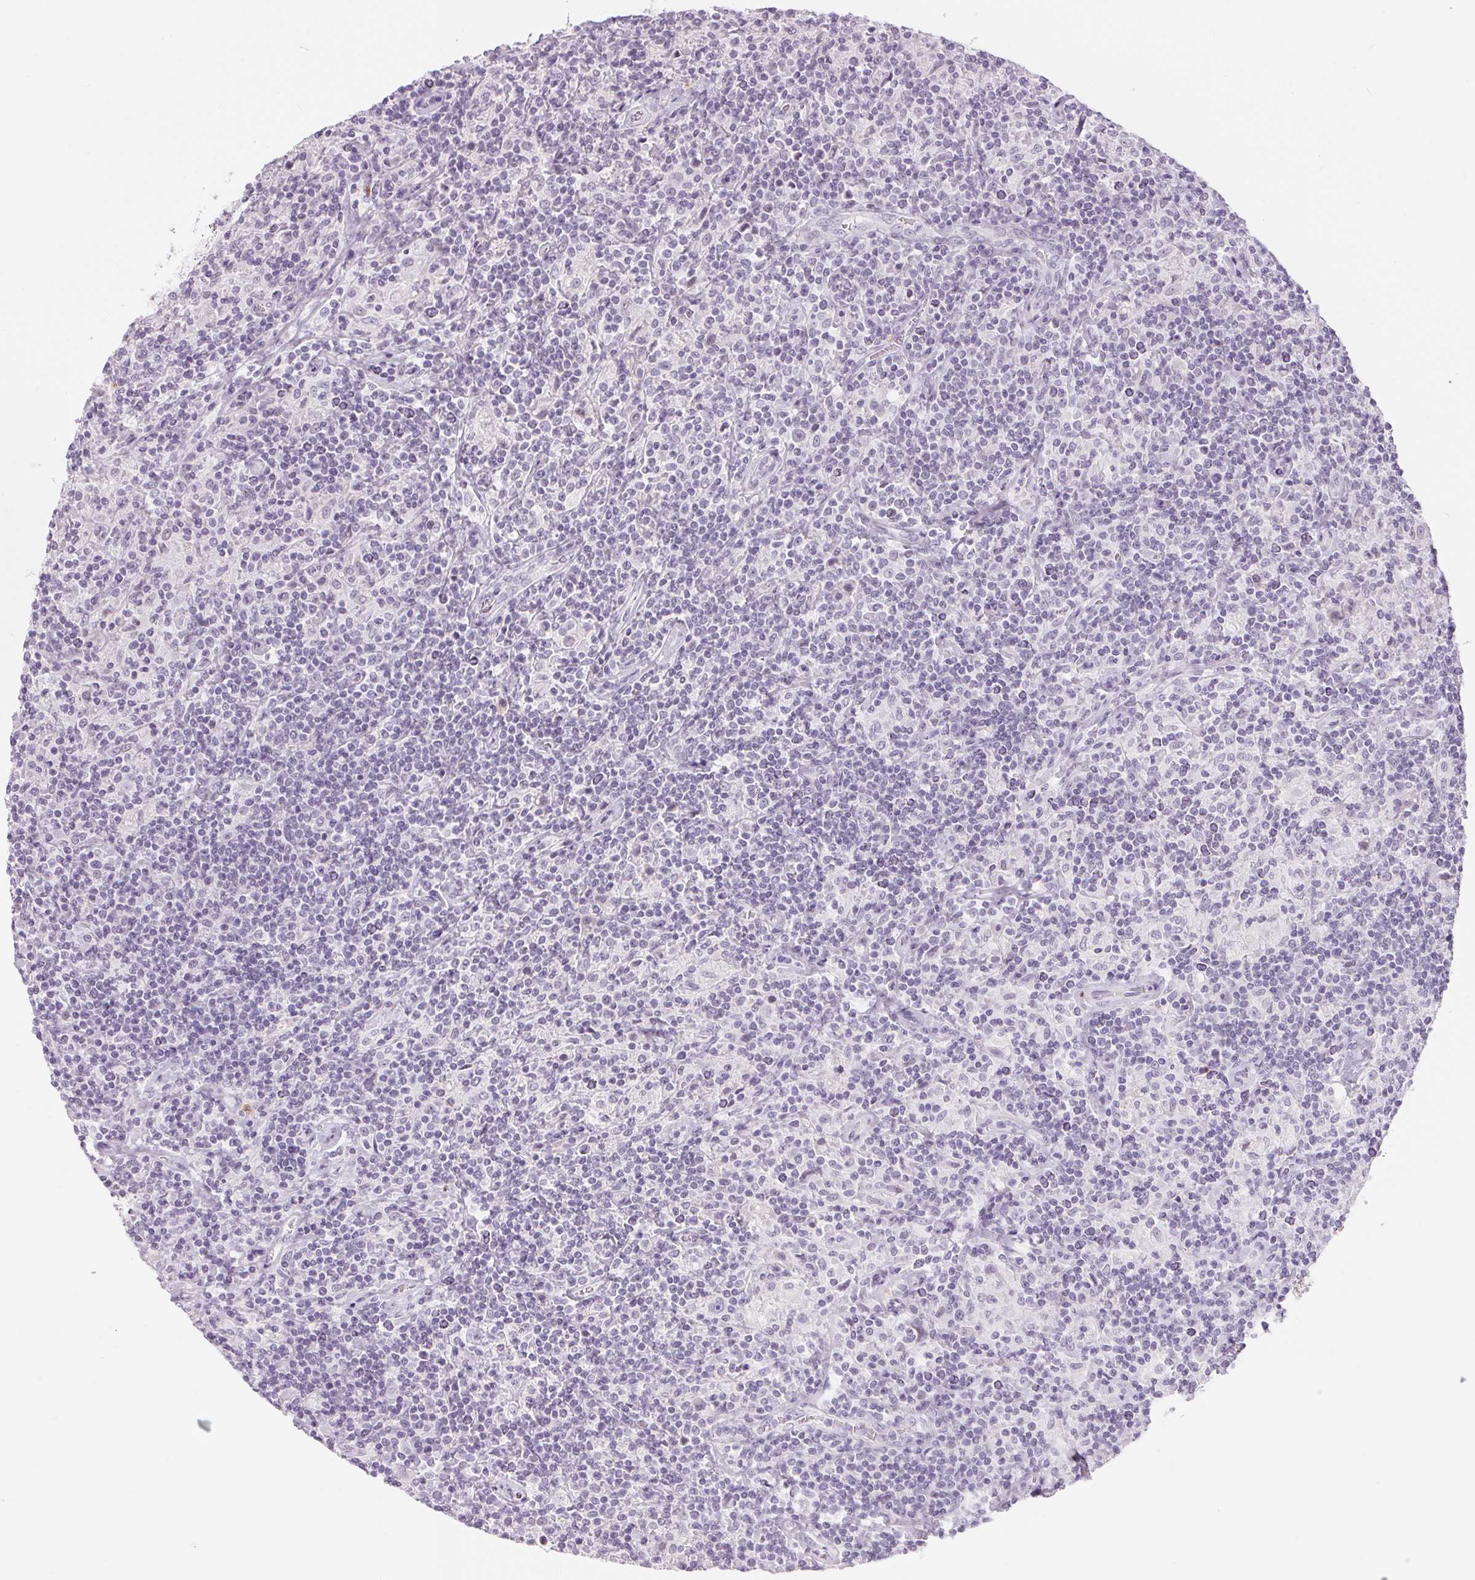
{"staining": {"intensity": "negative", "quantity": "none", "location": "none"}, "tissue": "lymphoma", "cell_type": "Tumor cells", "image_type": "cancer", "snomed": [{"axis": "morphology", "description": "Hodgkin's disease, NOS"}, {"axis": "topography", "description": "Lymph node"}], "caption": "Tumor cells show no significant expression in Hodgkin's disease. The staining is performed using DAB (3,3'-diaminobenzidine) brown chromogen with nuclei counter-stained in using hematoxylin.", "gene": "CADPS", "patient": {"sex": "male", "age": 70}}